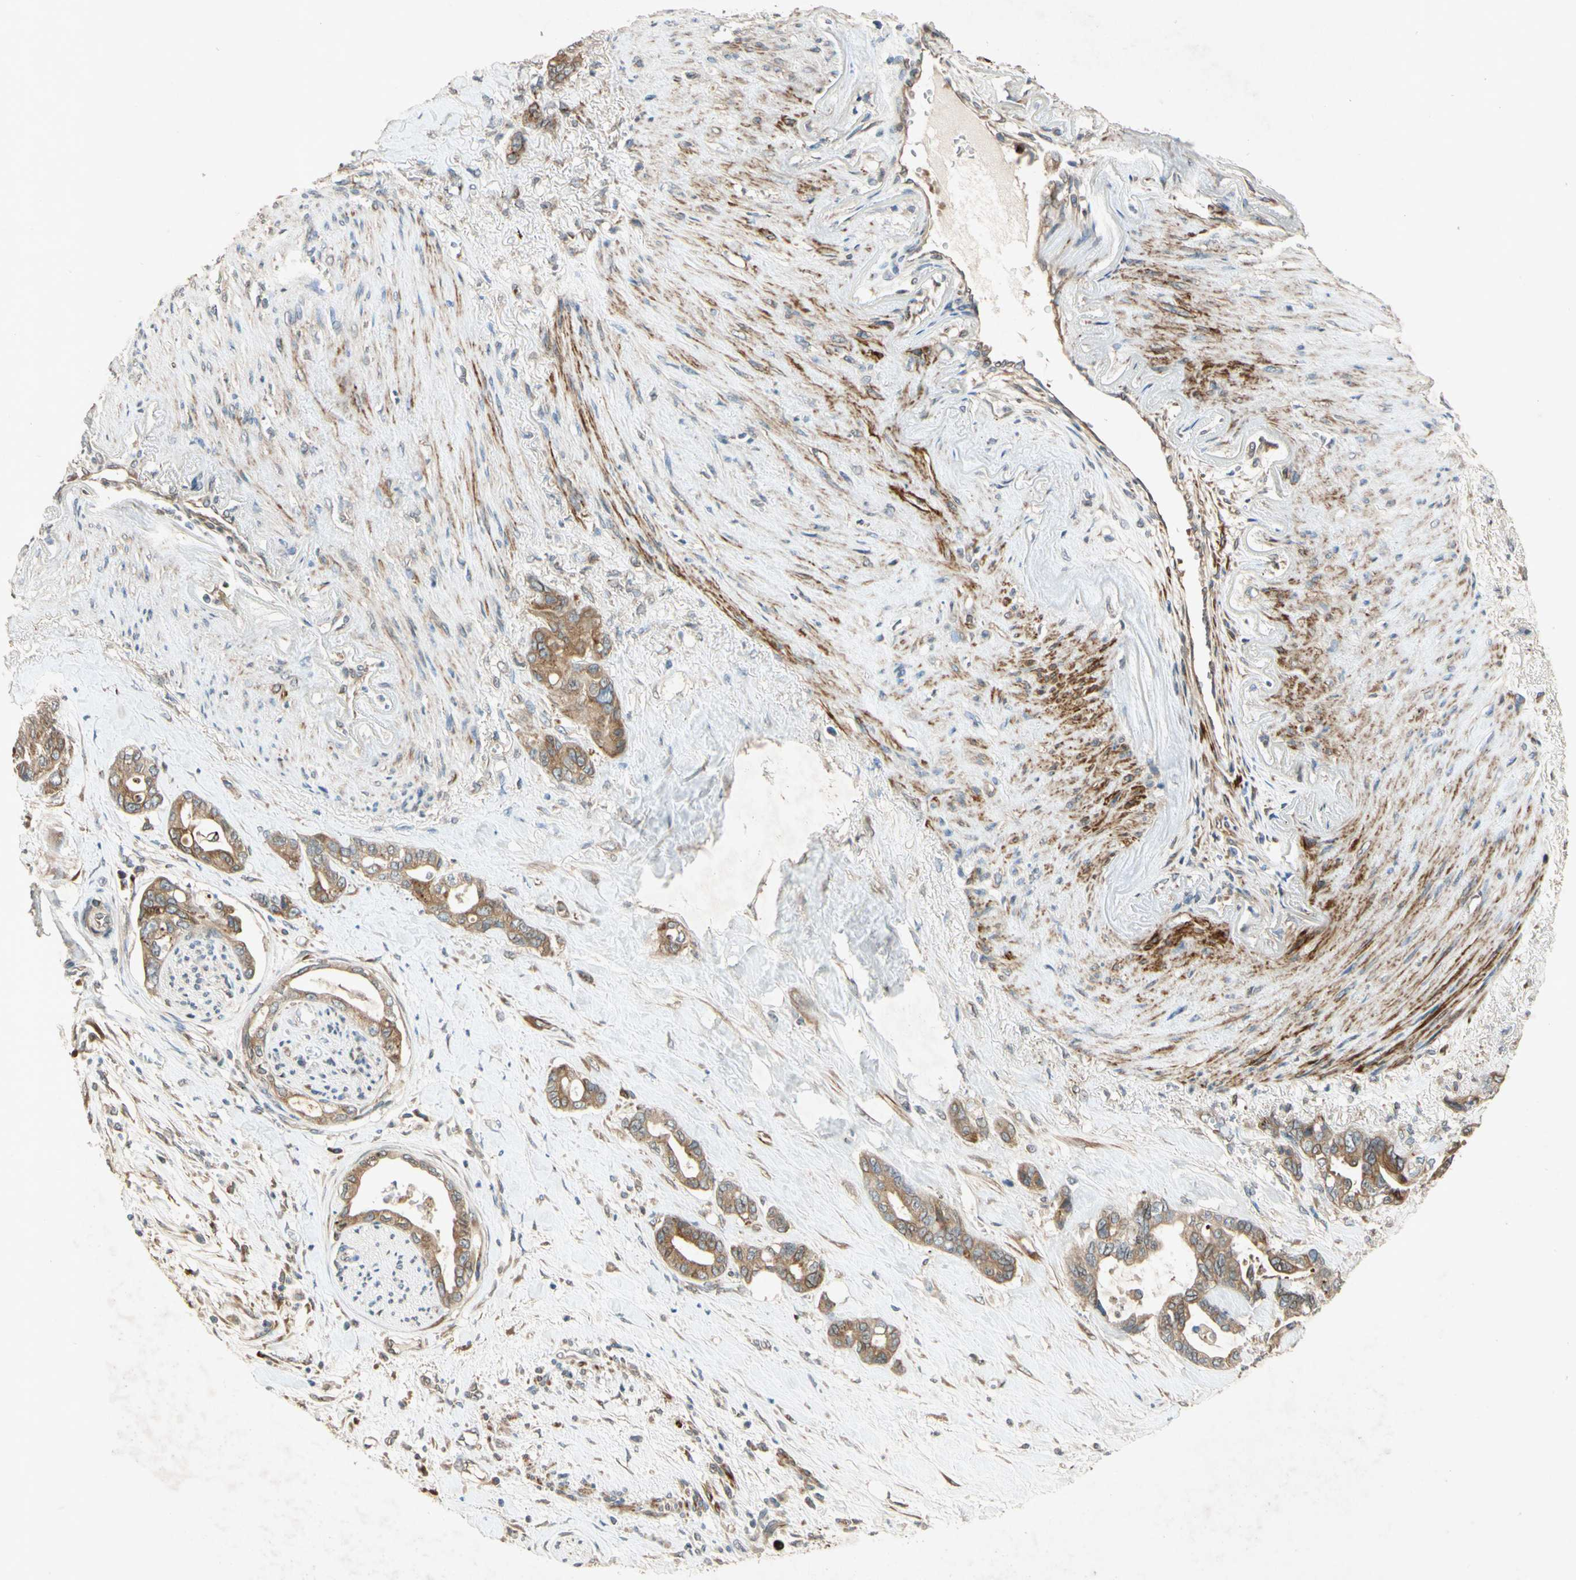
{"staining": {"intensity": "moderate", "quantity": ">75%", "location": "cytoplasmic/membranous,nuclear"}, "tissue": "pancreatic cancer", "cell_type": "Tumor cells", "image_type": "cancer", "snomed": [{"axis": "morphology", "description": "Adenocarcinoma, NOS"}, {"axis": "topography", "description": "Pancreas"}], "caption": "High-power microscopy captured an immunohistochemistry micrograph of pancreatic adenocarcinoma, revealing moderate cytoplasmic/membranous and nuclear positivity in about >75% of tumor cells.", "gene": "PTPRU", "patient": {"sex": "male", "age": 70}}